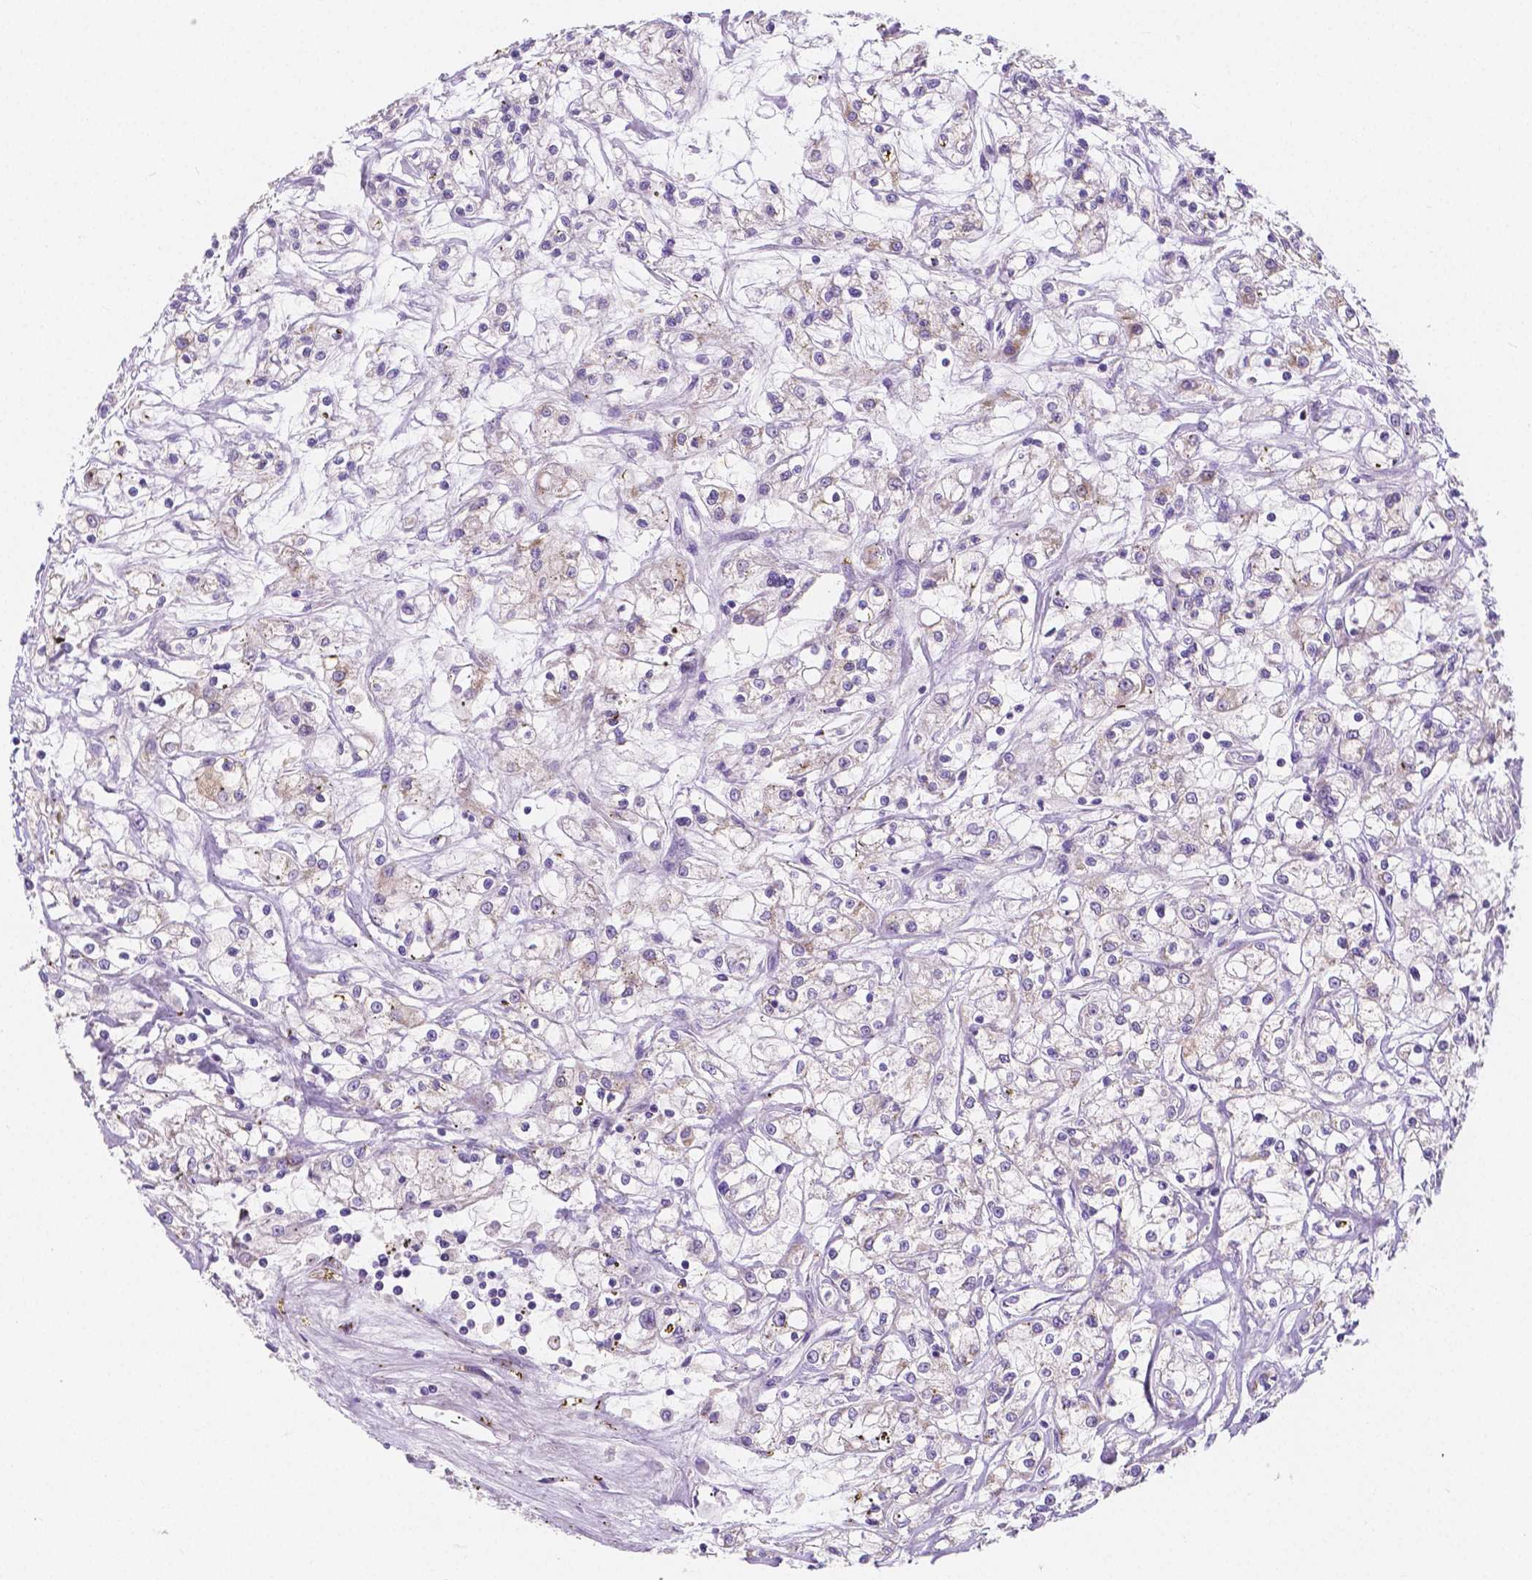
{"staining": {"intensity": "negative", "quantity": "none", "location": "none"}, "tissue": "renal cancer", "cell_type": "Tumor cells", "image_type": "cancer", "snomed": [{"axis": "morphology", "description": "Adenocarcinoma, NOS"}, {"axis": "topography", "description": "Kidney"}], "caption": "Human renal cancer stained for a protein using immunohistochemistry (IHC) exhibits no positivity in tumor cells.", "gene": "RNF186", "patient": {"sex": "female", "age": 59}}